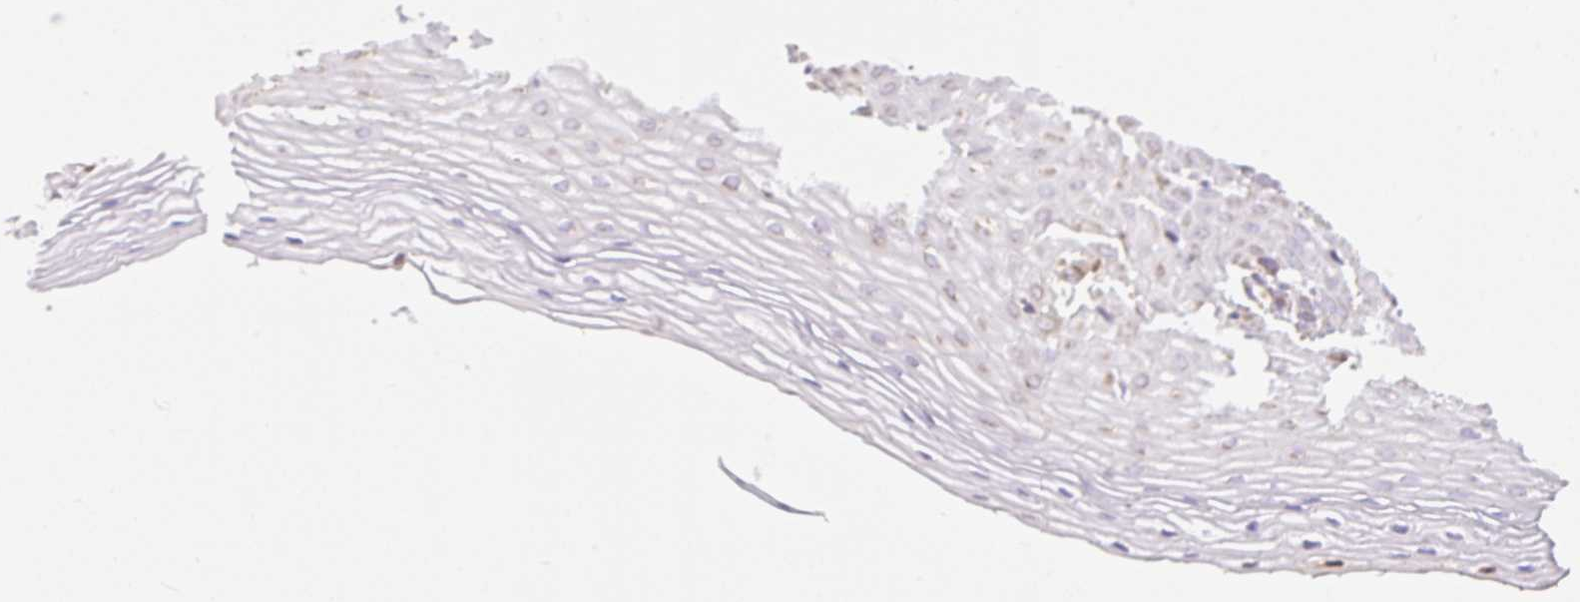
{"staining": {"intensity": "moderate", "quantity": ">75%", "location": "cytoplasmic/membranous"}, "tissue": "cervix", "cell_type": "Glandular cells", "image_type": "normal", "snomed": [{"axis": "morphology", "description": "Normal tissue, NOS"}, {"axis": "topography", "description": "Cervix"}], "caption": "Moderate cytoplasmic/membranous positivity is seen in approximately >75% of glandular cells in unremarkable cervix.", "gene": "DAAM2", "patient": {"sex": "female", "age": 36}}